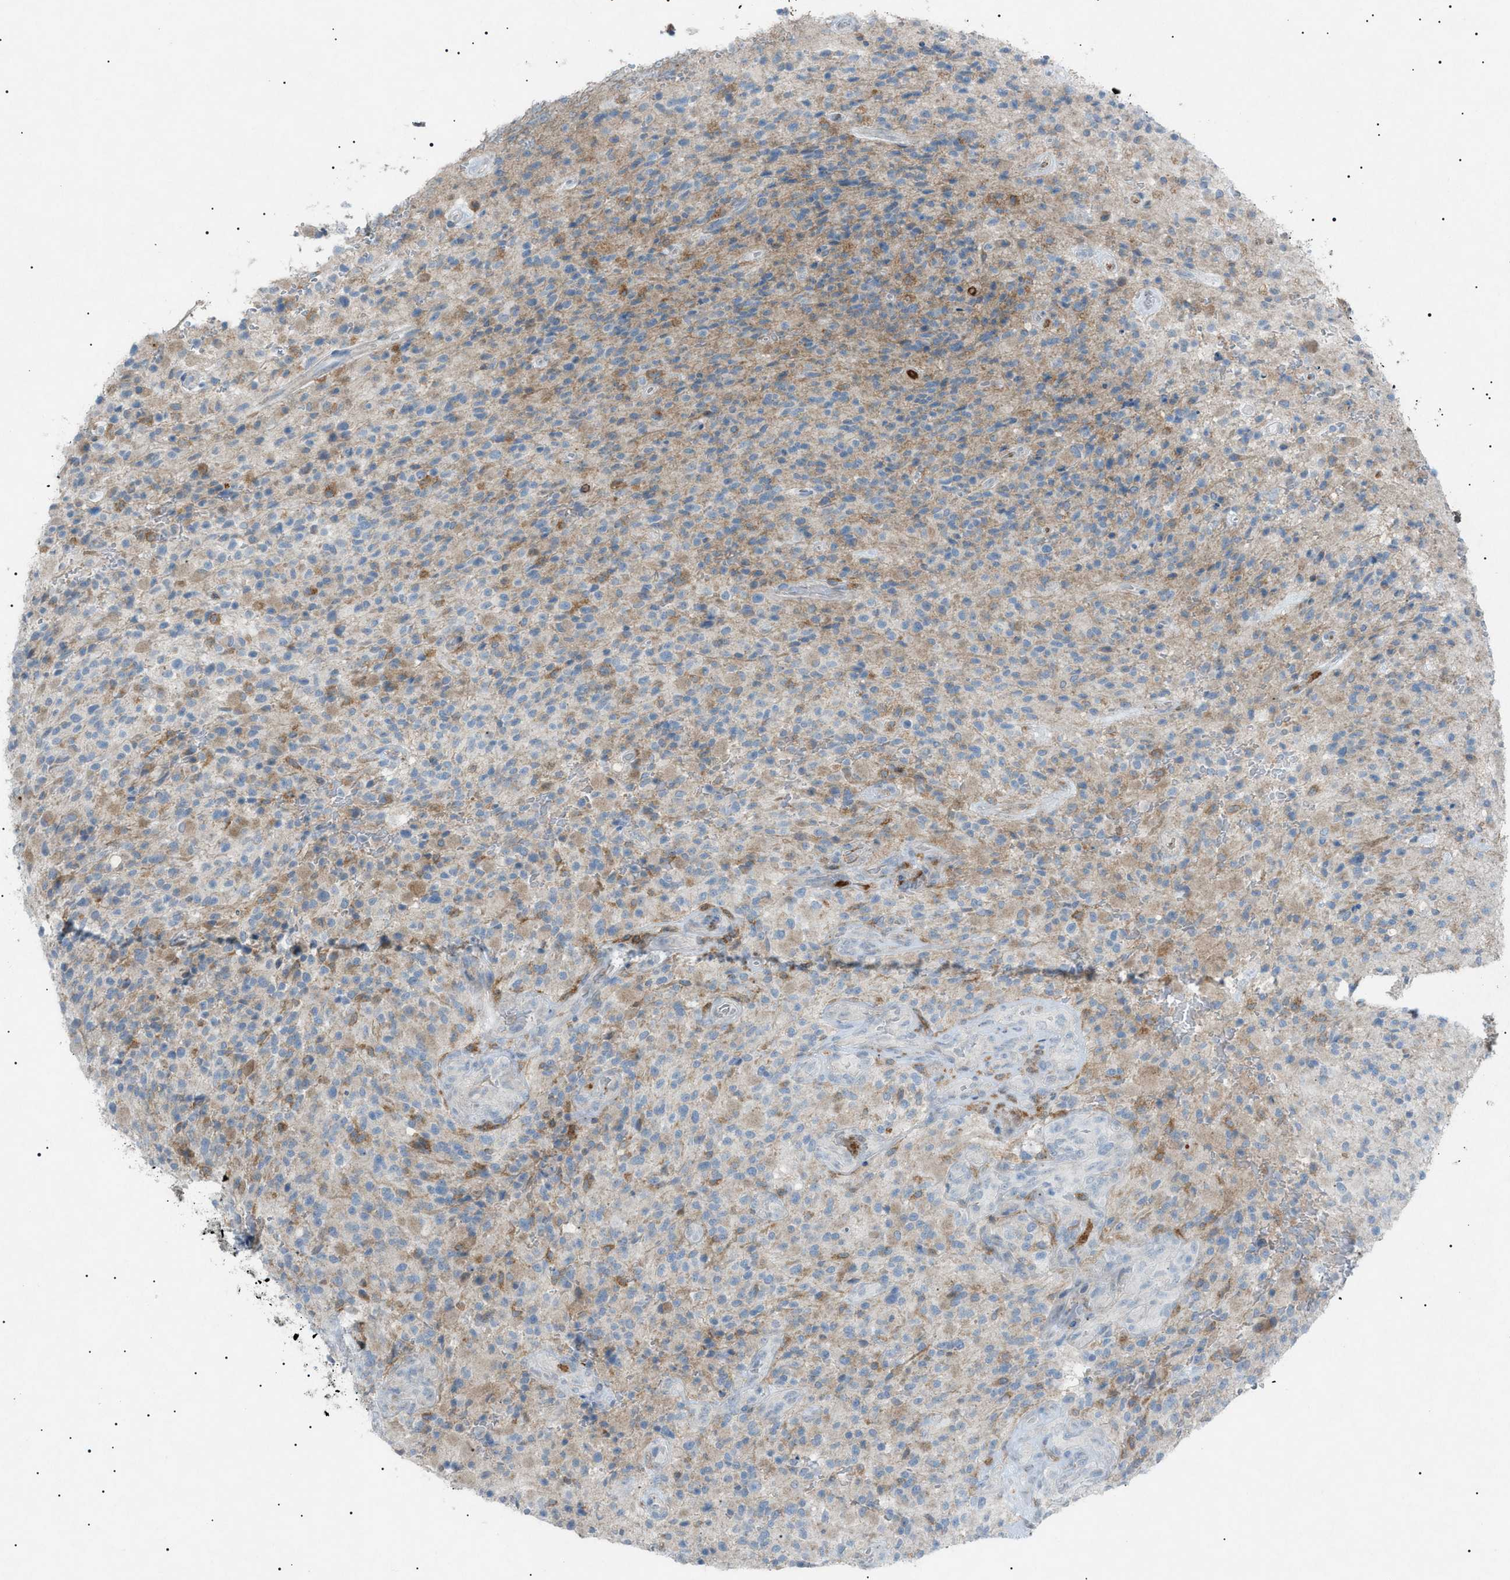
{"staining": {"intensity": "moderate", "quantity": "25%-75%", "location": "cytoplasmic/membranous"}, "tissue": "glioma", "cell_type": "Tumor cells", "image_type": "cancer", "snomed": [{"axis": "morphology", "description": "Glioma, malignant, High grade"}, {"axis": "topography", "description": "Brain"}], "caption": "Immunohistochemical staining of high-grade glioma (malignant) demonstrates medium levels of moderate cytoplasmic/membranous positivity in approximately 25%-75% of tumor cells.", "gene": "BTK", "patient": {"sex": "male", "age": 71}}